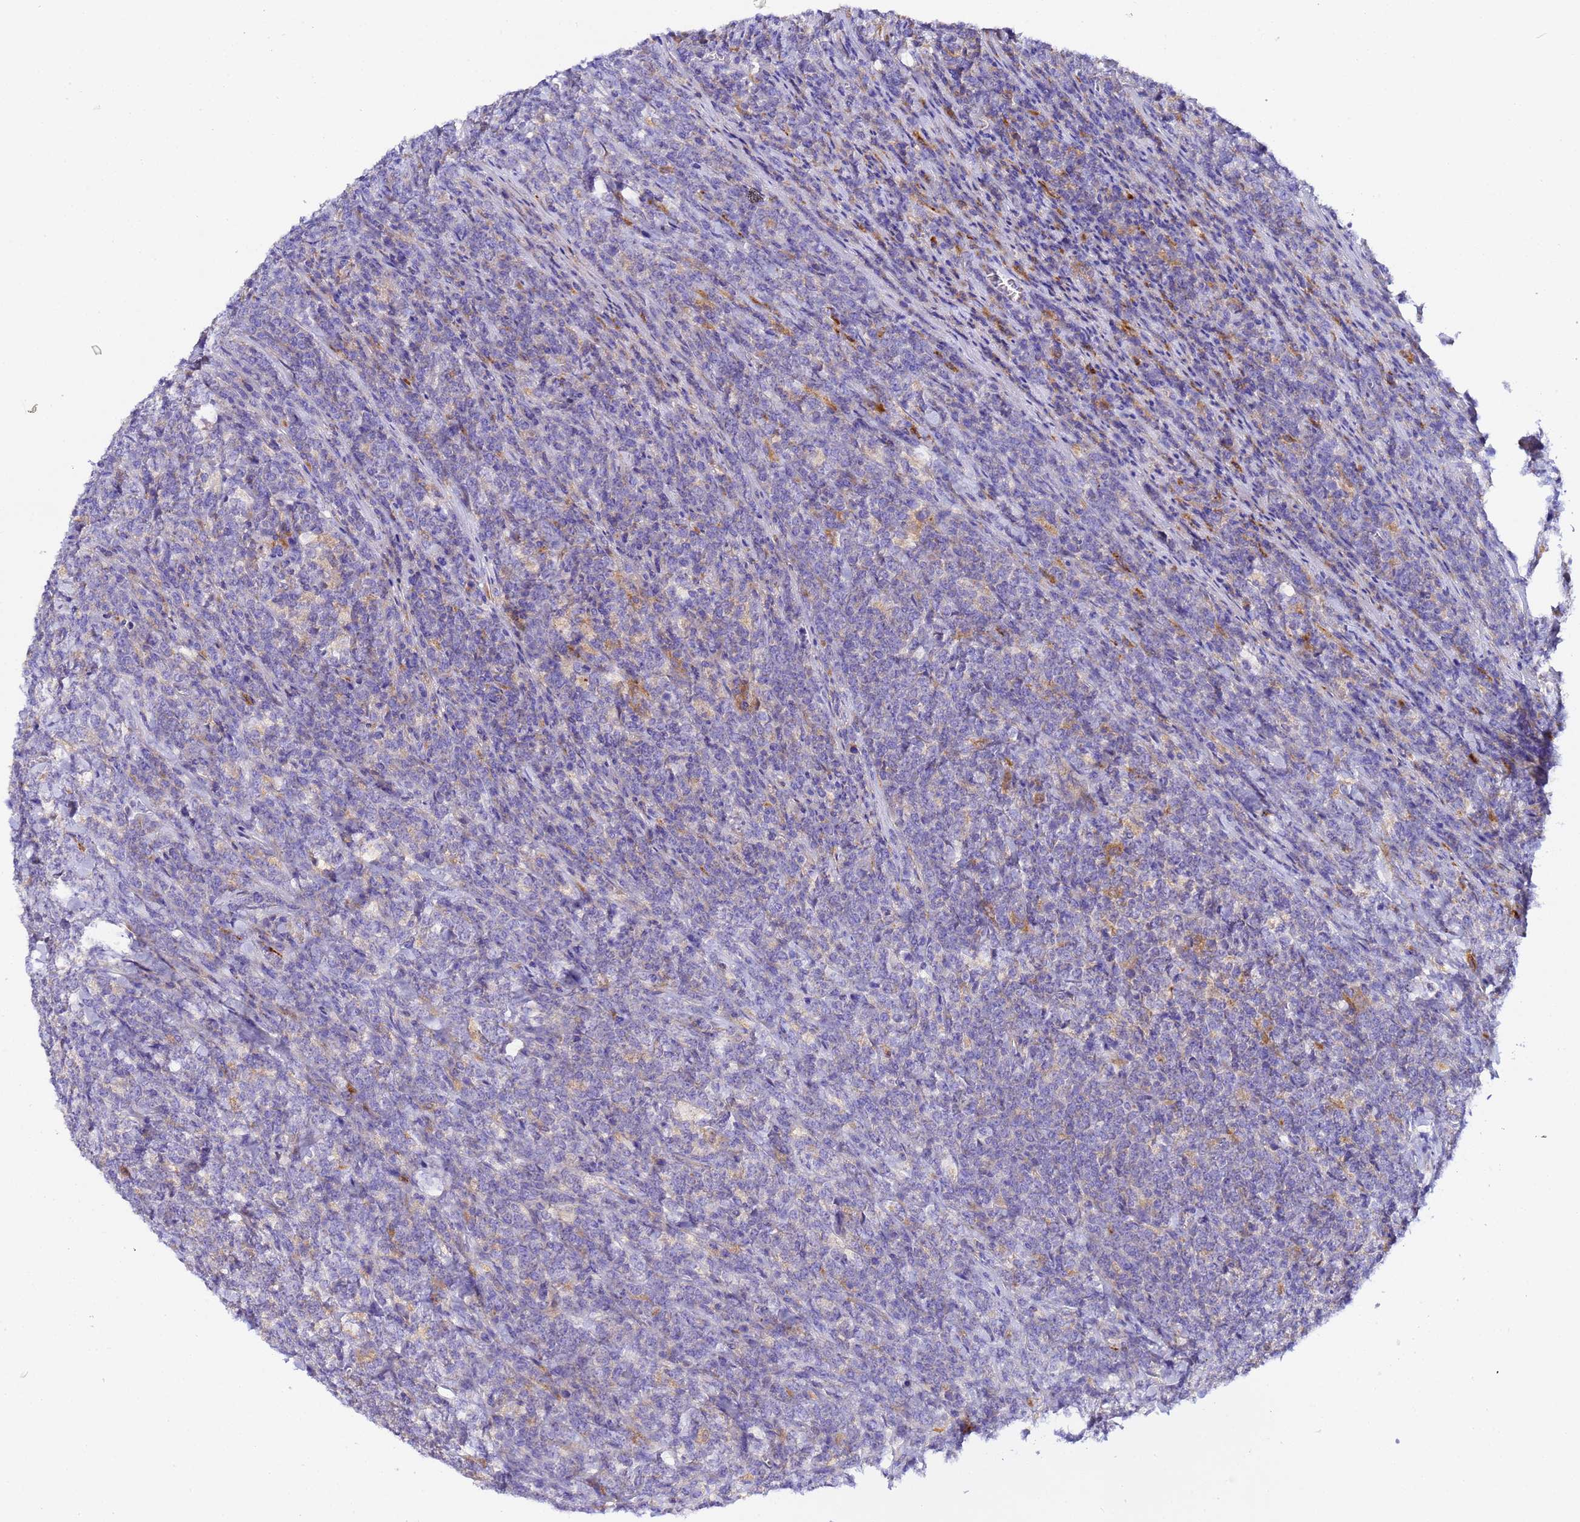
{"staining": {"intensity": "negative", "quantity": "none", "location": "none"}, "tissue": "lymphoma", "cell_type": "Tumor cells", "image_type": "cancer", "snomed": [{"axis": "morphology", "description": "Malignant lymphoma, non-Hodgkin's type, High grade"}, {"axis": "topography", "description": "Small intestine"}], "caption": "This is a photomicrograph of immunohistochemistry staining of lymphoma, which shows no positivity in tumor cells.", "gene": "VTI1B", "patient": {"sex": "male", "age": 8}}